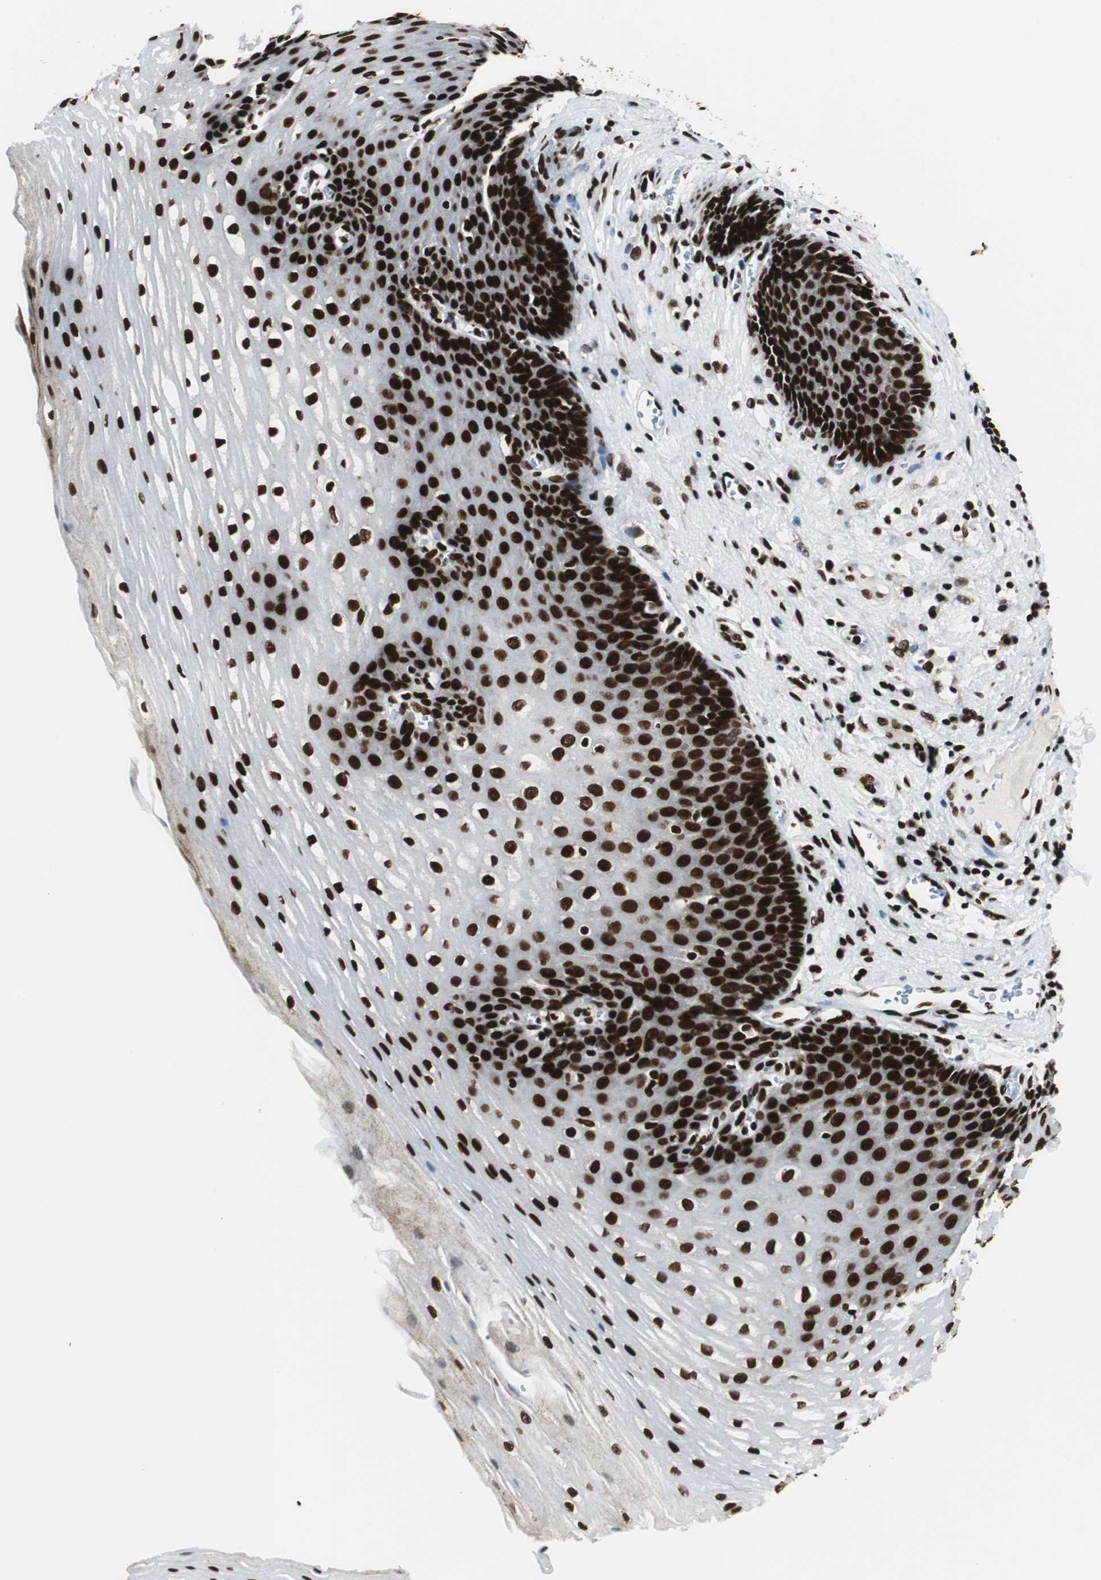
{"staining": {"intensity": "strong", "quantity": ">75%", "location": "nuclear"}, "tissue": "esophagus", "cell_type": "Squamous epithelial cells", "image_type": "normal", "snomed": [{"axis": "morphology", "description": "Normal tissue, NOS"}, {"axis": "topography", "description": "Esophagus"}], "caption": "IHC image of normal human esophagus stained for a protein (brown), which shows high levels of strong nuclear staining in approximately >75% of squamous epithelial cells.", "gene": "EWSR1", "patient": {"sex": "male", "age": 48}}